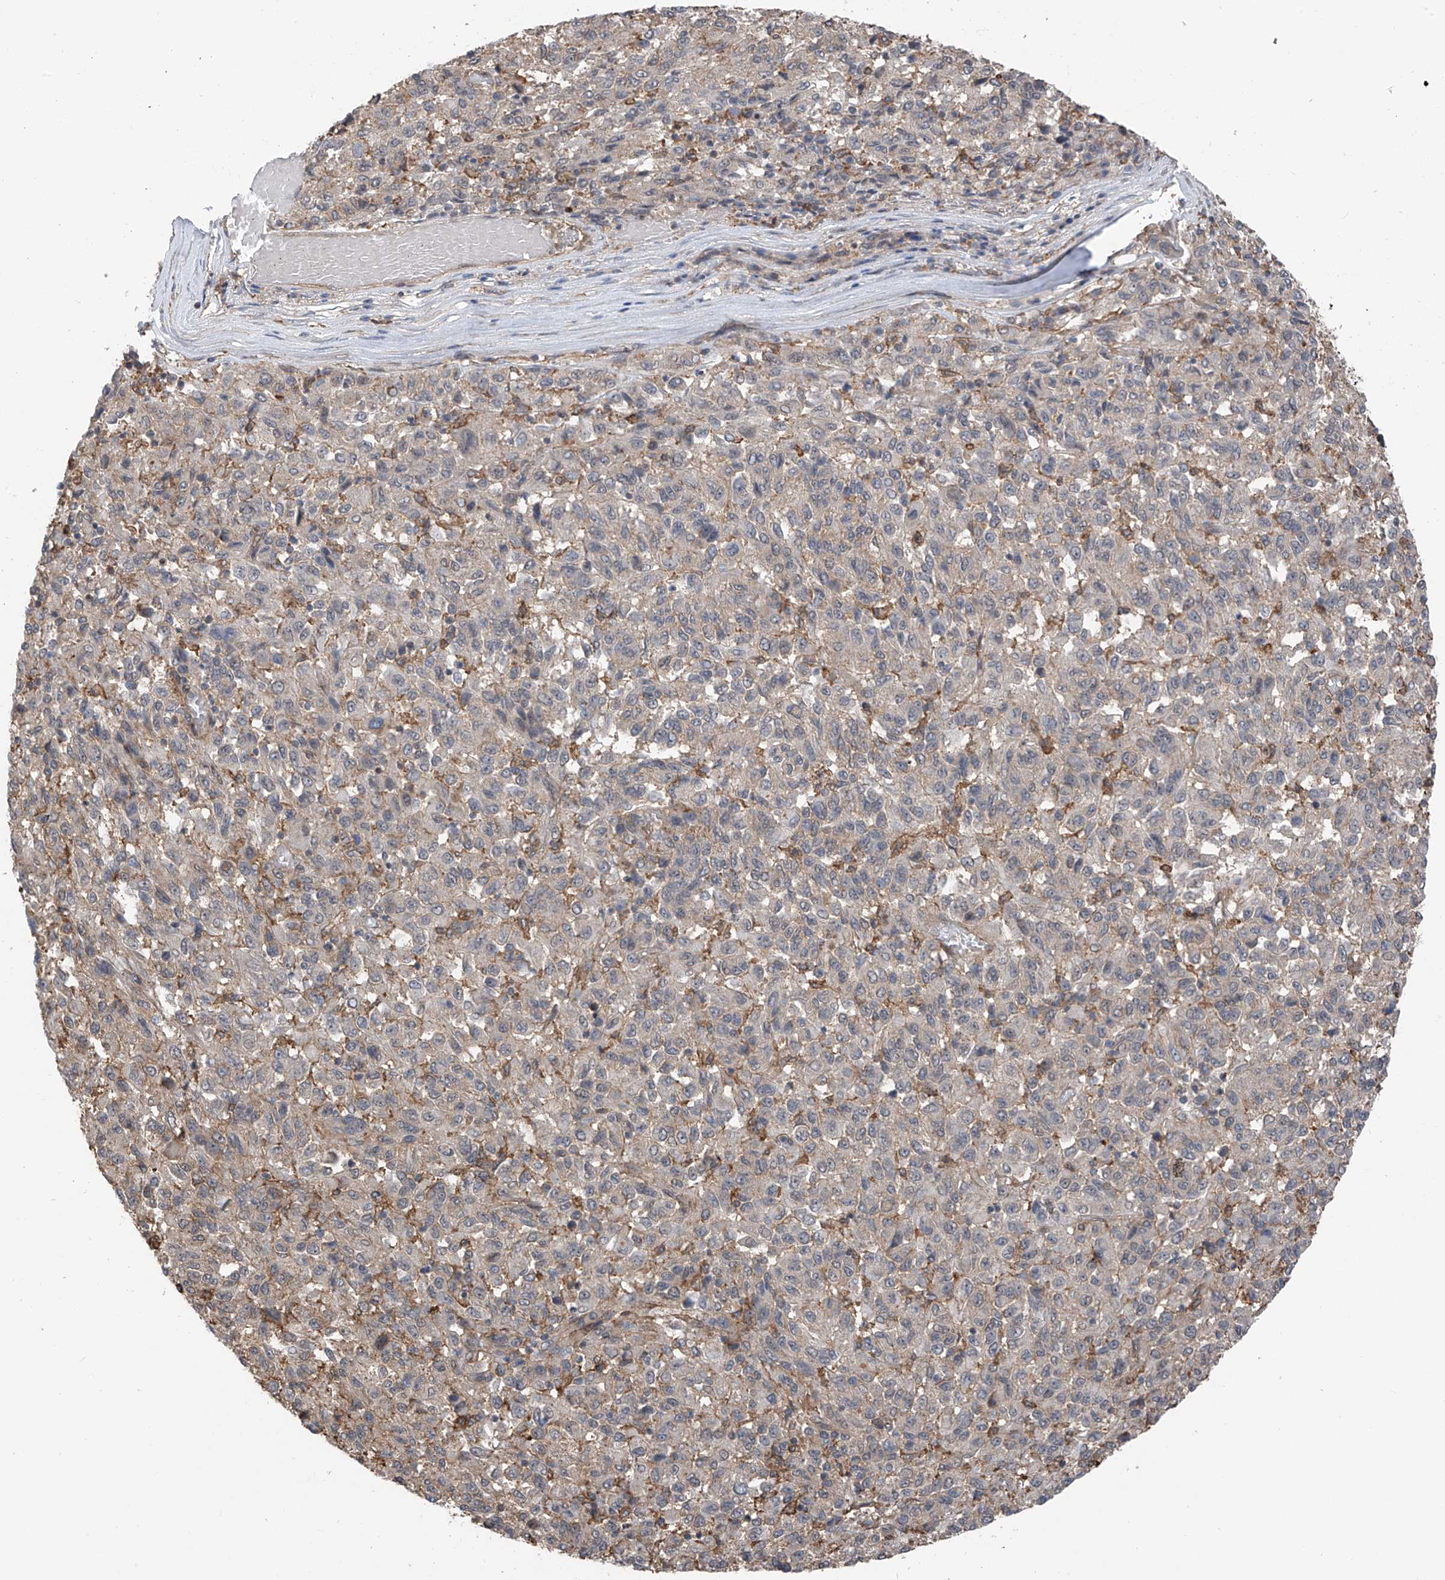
{"staining": {"intensity": "negative", "quantity": "none", "location": "none"}, "tissue": "melanoma", "cell_type": "Tumor cells", "image_type": "cancer", "snomed": [{"axis": "morphology", "description": "Malignant melanoma, Metastatic site"}, {"axis": "topography", "description": "Lung"}], "caption": "An image of melanoma stained for a protein shows no brown staining in tumor cells.", "gene": "ZNF189", "patient": {"sex": "male", "age": 64}}